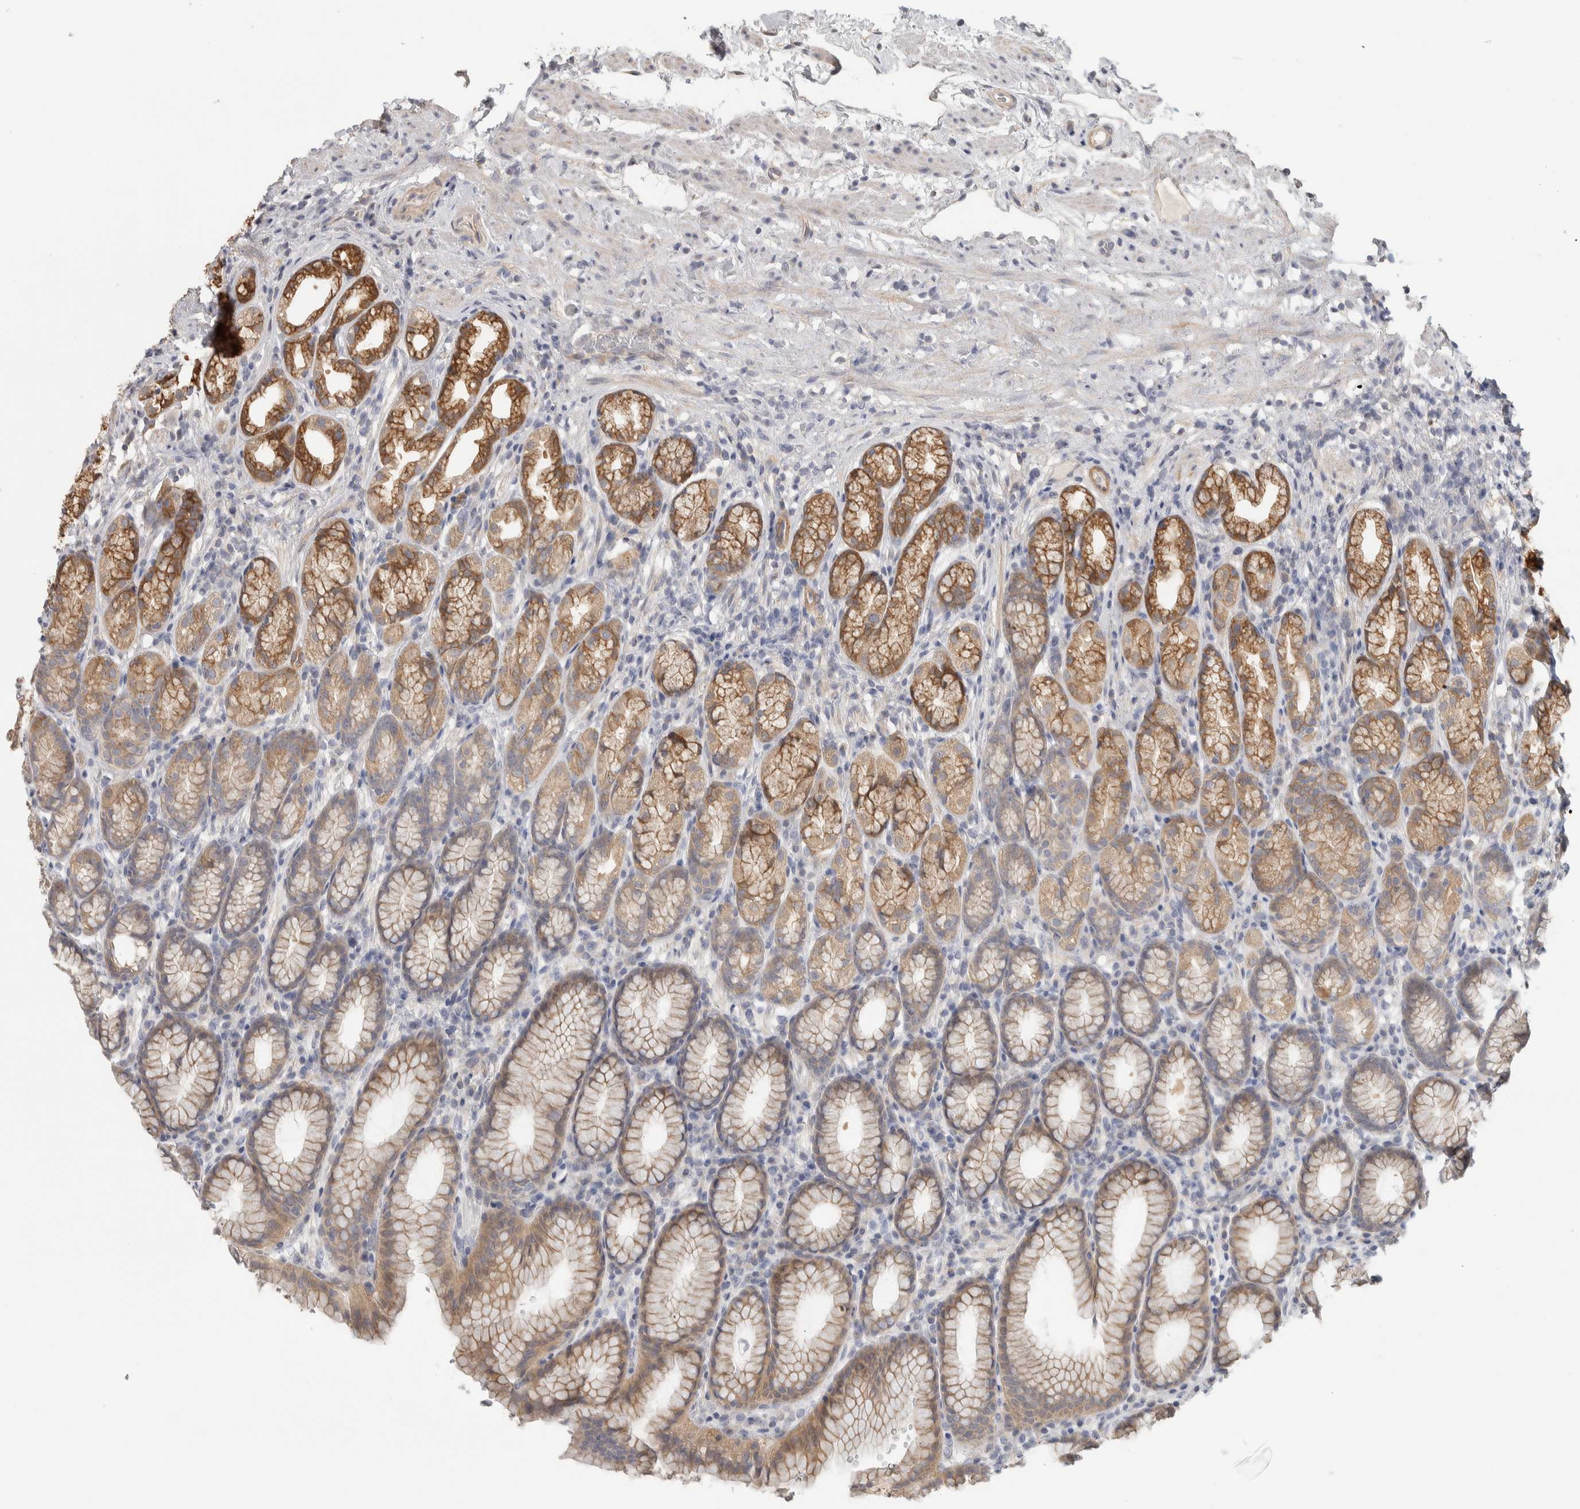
{"staining": {"intensity": "moderate", "quantity": ">75%", "location": "cytoplasmic/membranous"}, "tissue": "stomach", "cell_type": "Glandular cells", "image_type": "normal", "snomed": [{"axis": "morphology", "description": "Normal tissue, NOS"}, {"axis": "topography", "description": "Stomach"}], "caption": "Immunohistochemistry staining of normal stomach, which displays medium levels of moderate cytoplasmic/membranous expression in approximately >75% of glandular cells indicating moderate cytoplasmic/membranous protein staining. The staining was performed using DAB (3,3'-diaminobenzidine) (brown) for protein detection and nuclei were counterstained in hematoxylin (blue).", "gene": "DCXR", "patient": {"sex": "male", "age": 42}}